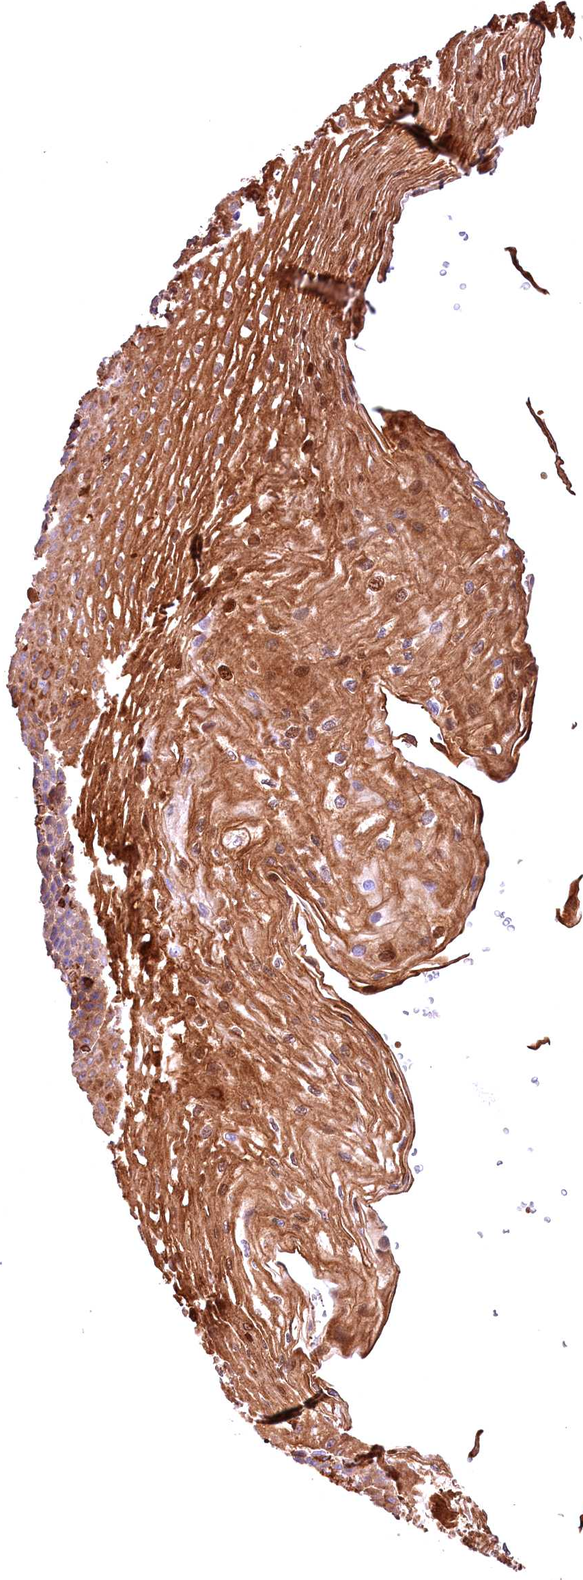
{"staining": {"intensity": "moderate", "quantity": "25%-75%", "location": "cytoplasmic/membranous,nuclear"}, "tissue": "esophagus", "cell_type": "Squamous epithelial cells", "image_type": "normal", "snomed": [{"axis": "morphology", "description": "Normal tissue, NOS"}, {"axis": "topography", "description": "Esophagus"}], "caption": "About 25%-75% of squamous epithelial cells in unremarkable esophagus display moderate cytoplasmic/membranous,nuclear protein staining as visualized by brown immunohistochemical staining.", "gene": "PHAF1", "patient": {"sex": "female", "age": 66}}